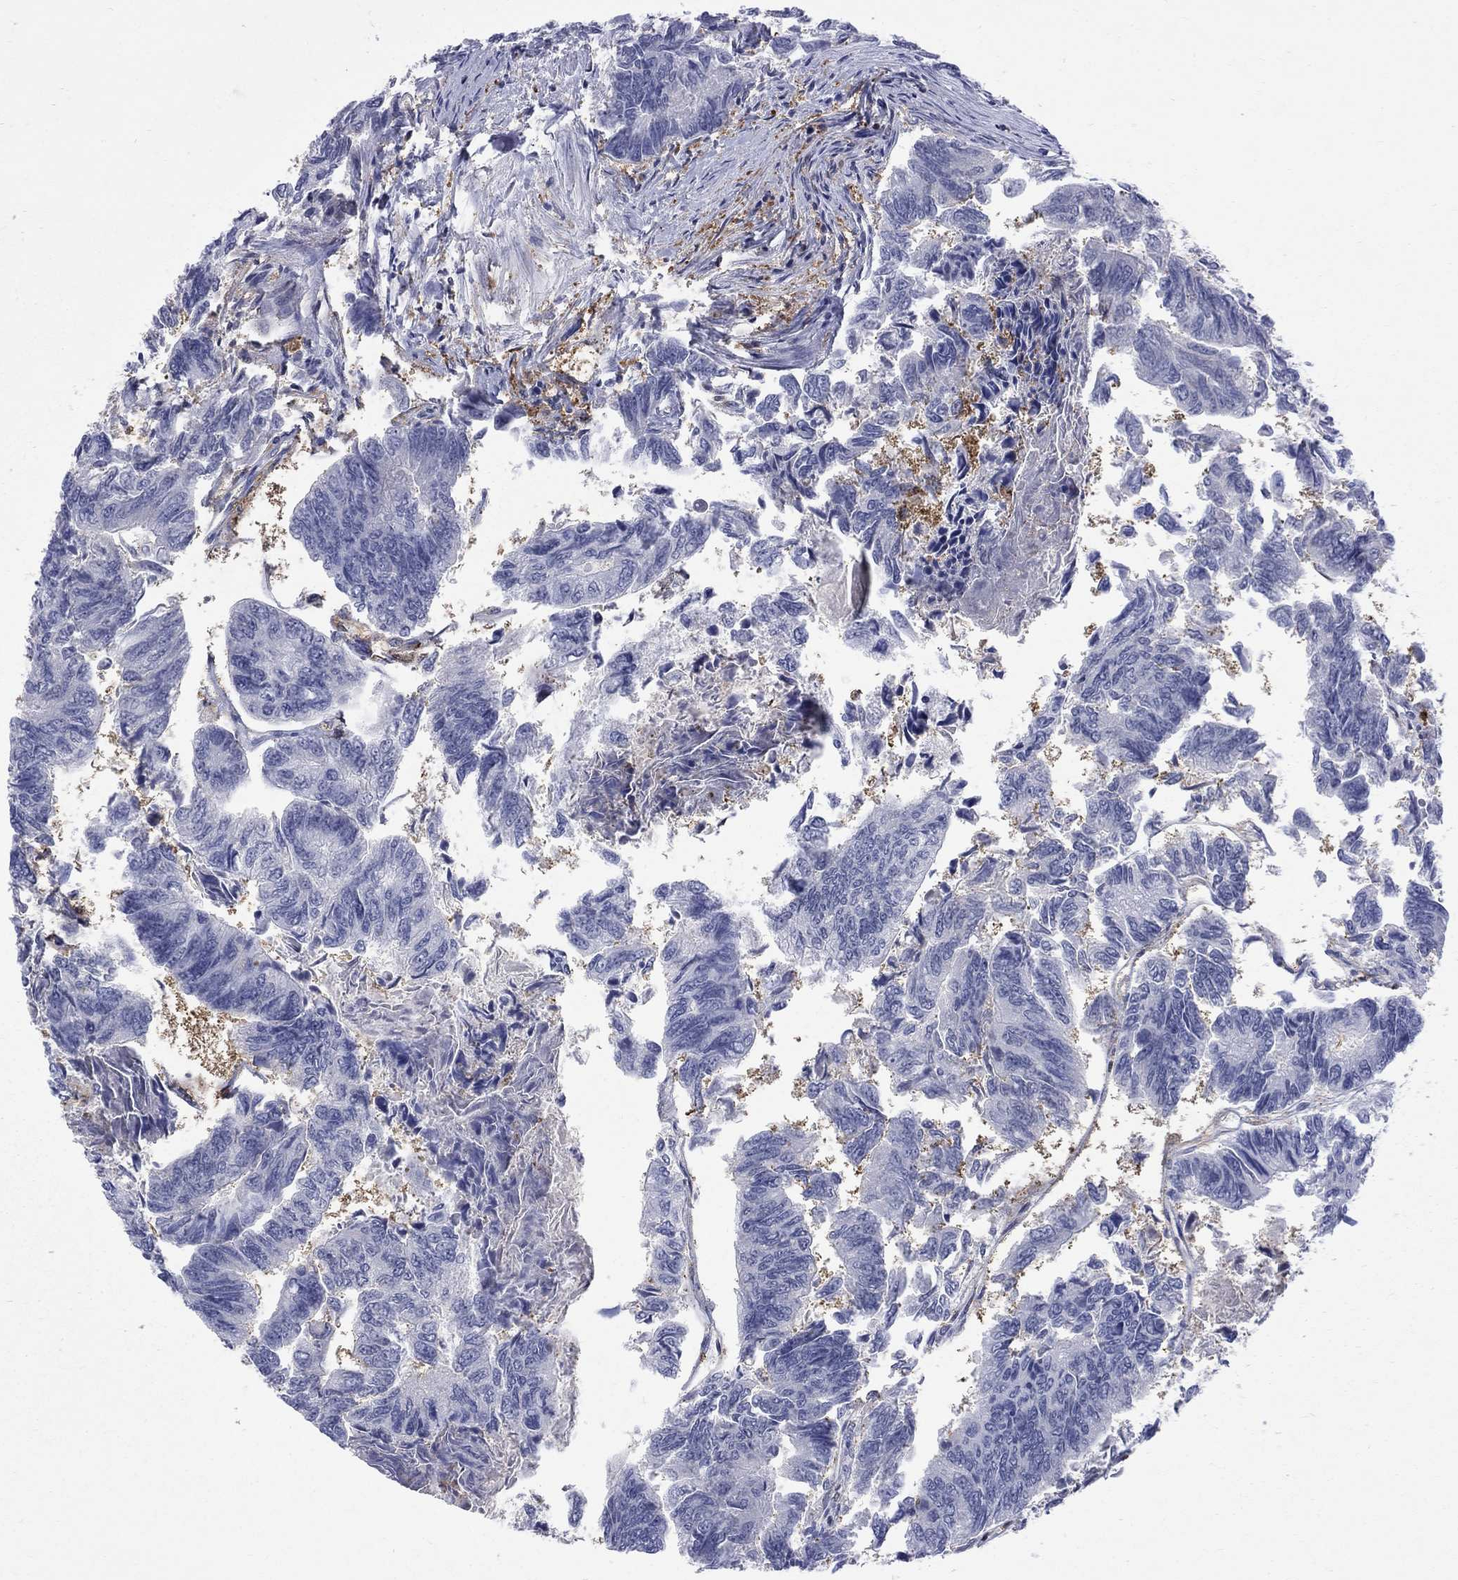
{"staining": {"intensity": "negative", "quantity": "none", "location": "none"}, "tissue": "colorectal cancer", "cell_type": "Tumor cells", "image_type": "cancer", "snomed": [{"axis": "morphology", "description": "Adenocarcinoma, NOS"}, {"axis": "topography", "description": "Colon"}], "caption": "Immunohistochemical staining of human colorectal cancer demonstrates no significant staining in tumor cells.", "gene": "HKDC1", "patient": {"sex": "female", "age": 65}}